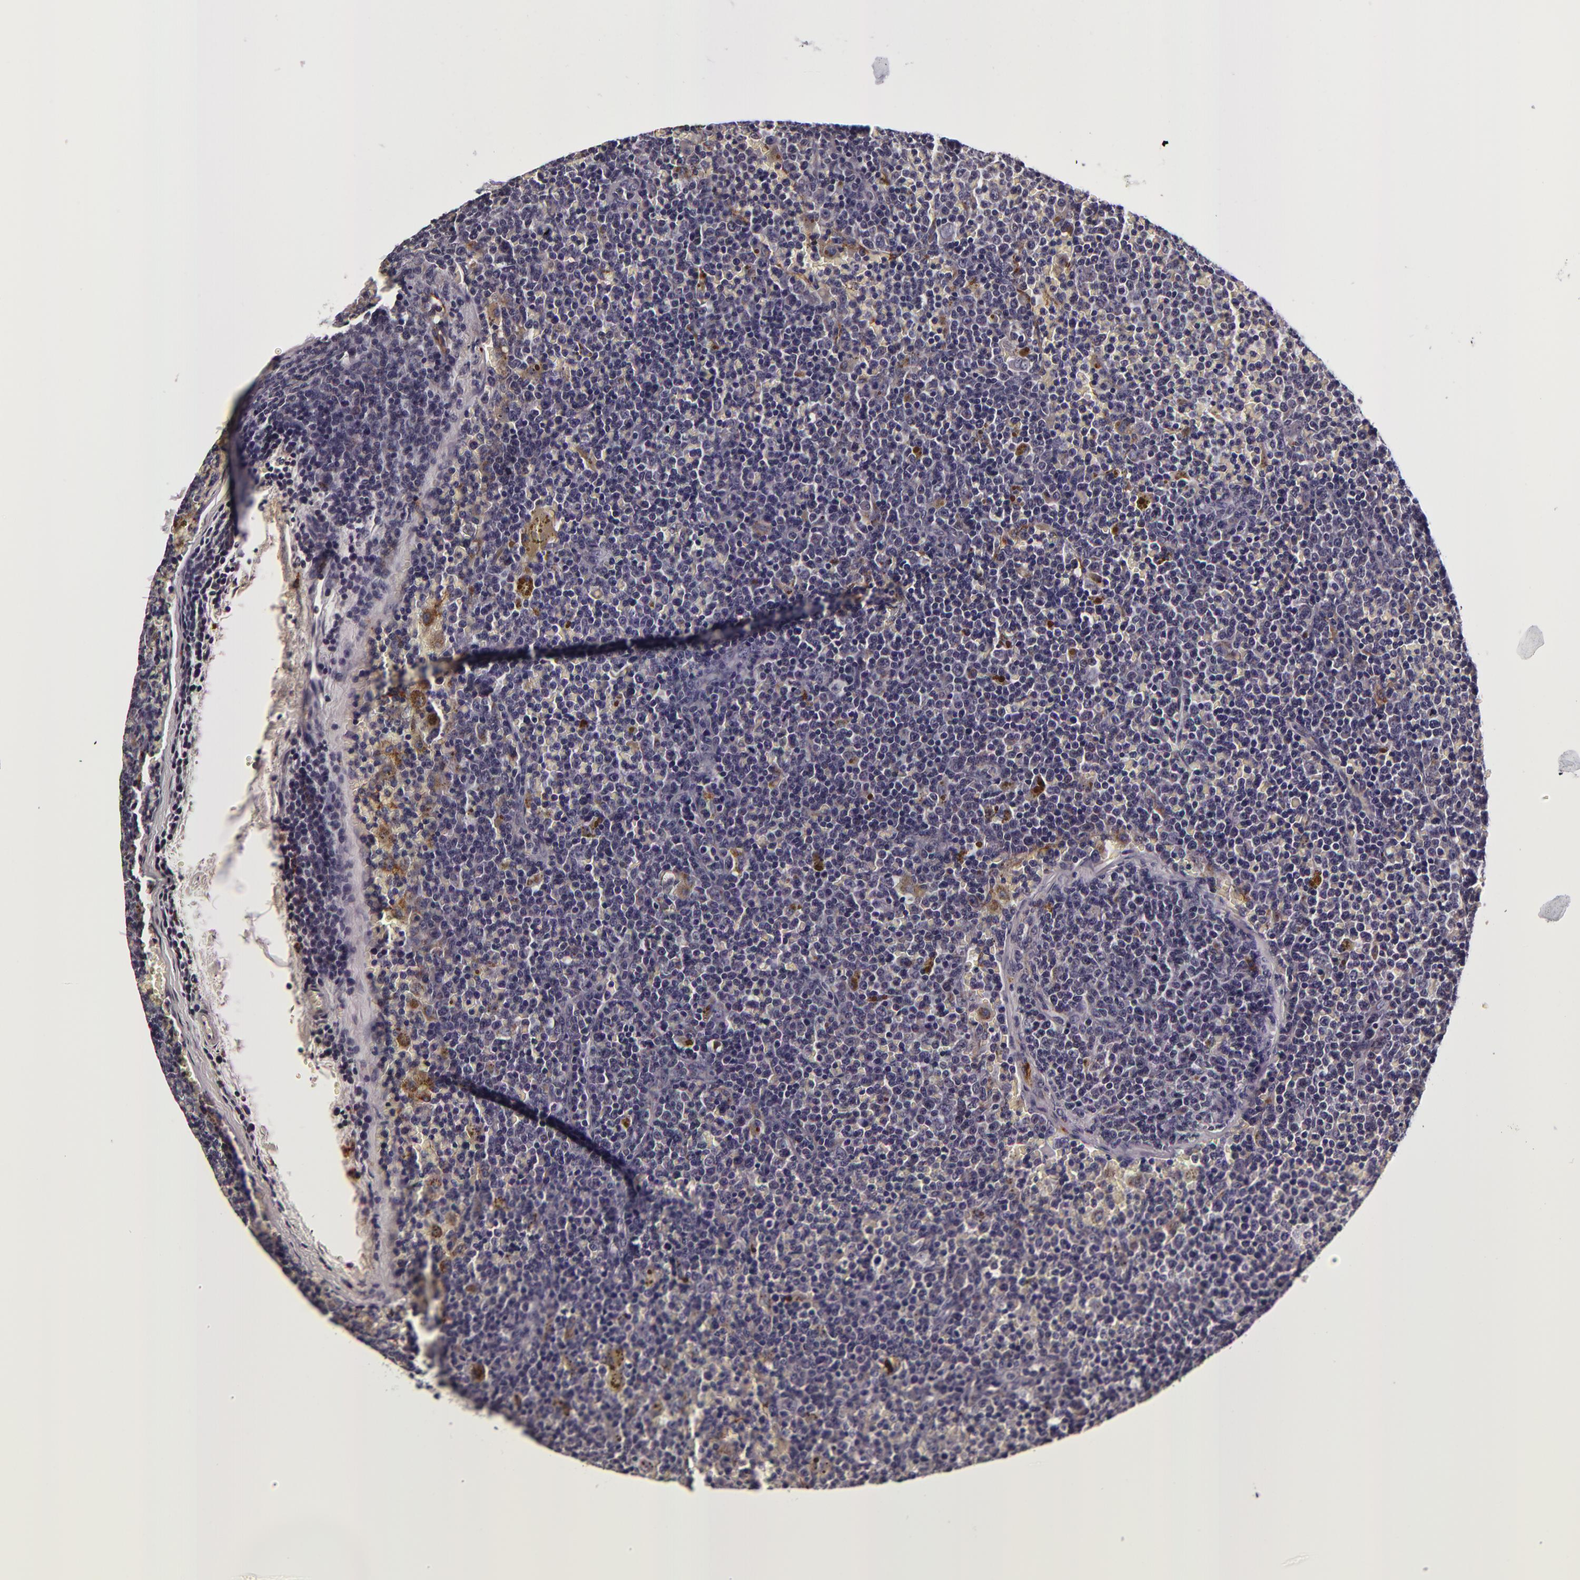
{"staining": {"intensity": "weak", "quantity": "<25%", "location": "cytoplasmic/membranous"}, "tissue": "lymphoma", "cell_type": "Tumor cells", "image_type": "cancer", "snomed": [{"axis": "morphology", "description": "Malignant lymphoma, non-Hodgkin's type, Low grade"}, {"axis": "topography", "description": "Lymph node"}], "caption": "Immunohistochemical staining of human low-grade malignant lymphoma, non-Hodgkin's type exhibits no significant expression in tumor cells.", "gene": "LGALS3BP", "patient": {"sex": "male", "age": 50}}